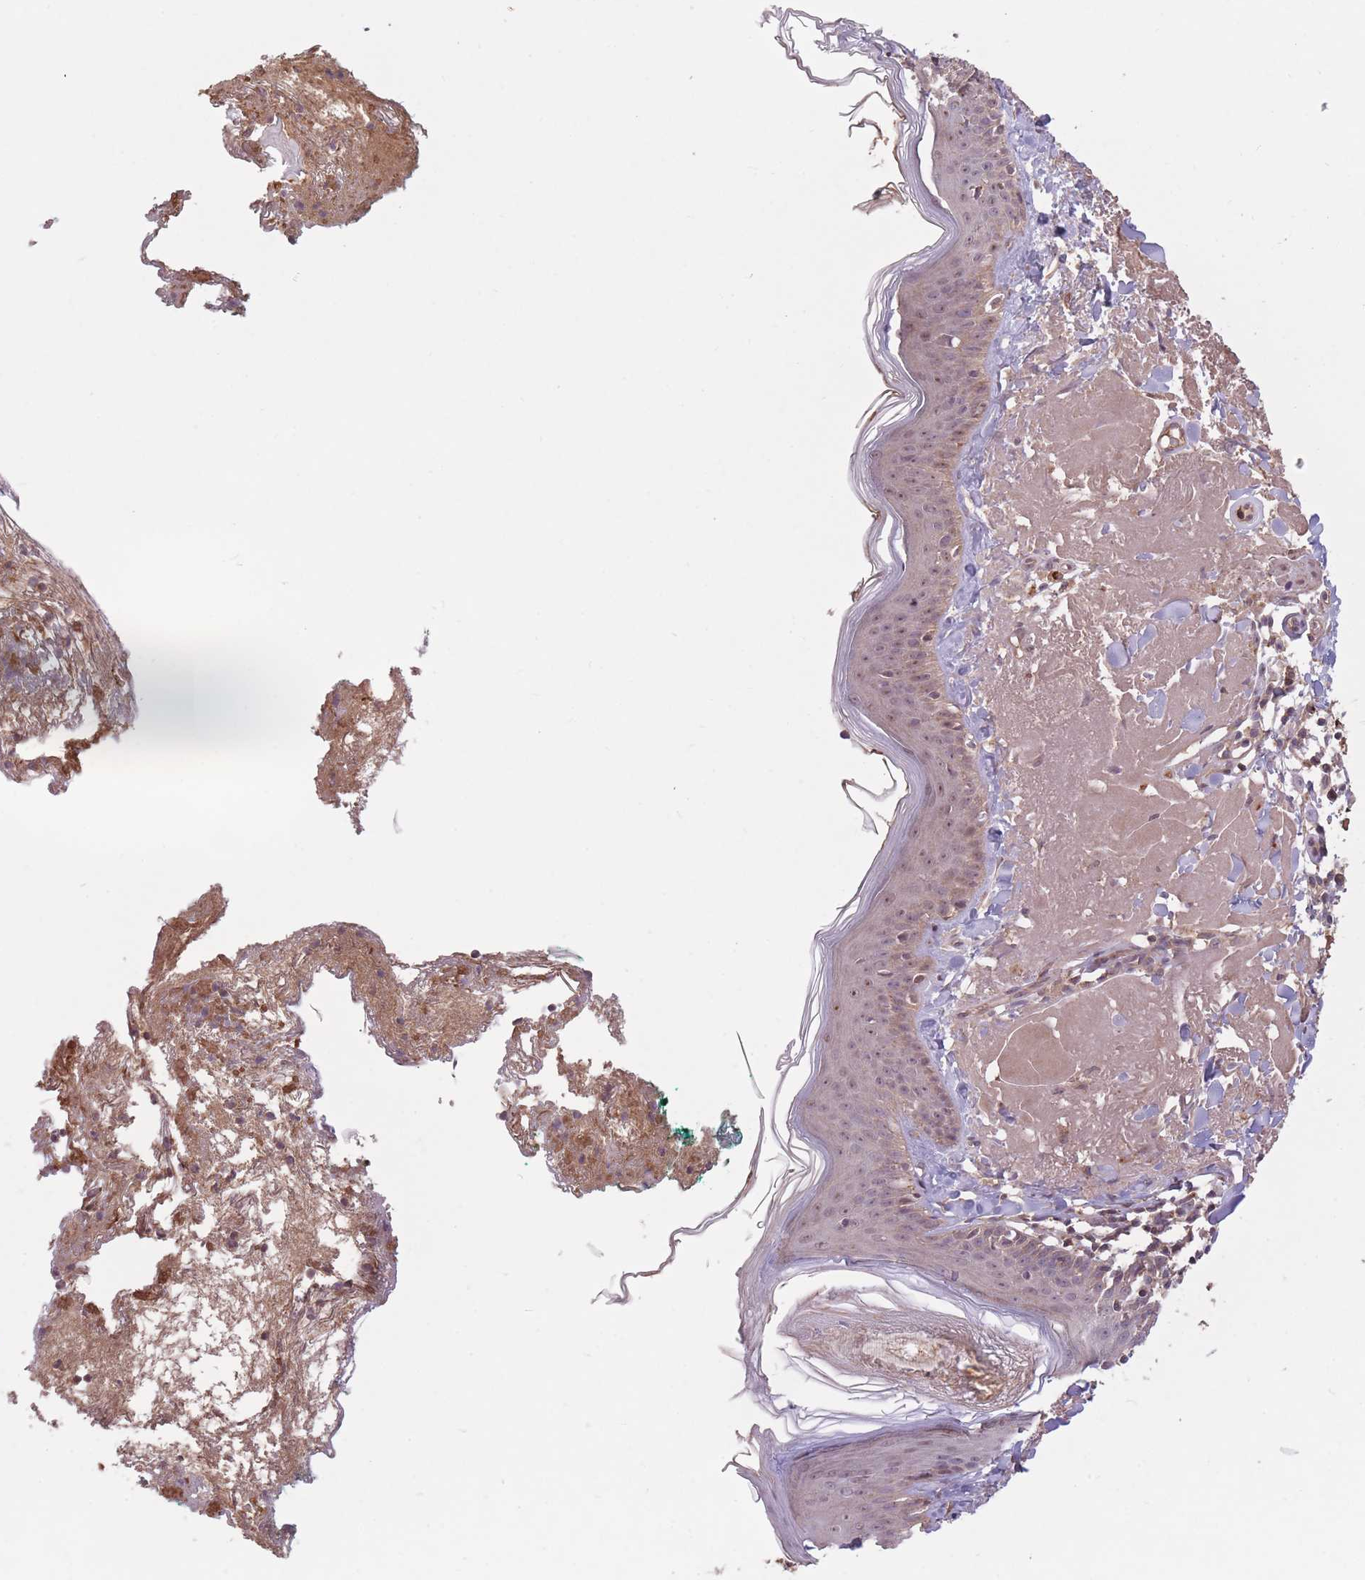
{"staining": {"intensity": "moderate", "quantity": ">75%", "location": "cytoplasmic/membranous"}, "tissue": "skin", "cell_type": "Fibroblasts", "image_type": "normal", "snomed": [{"axis": "morphology", "description": "Normal tissue, NOS"}, {"axis": "morphology", "description": "Malignant melanoma, NOS"}, {"axis": "topography", "description": "Skin"}], "caption": "A brown stain labels moderate cytoplasmic/membranous expression of a protein in fibroblasts of benign skin. The staining is performed using DAB (3,3'-diaminobenzidine) brown chromogen to label protein expression. The nuclei are counter-stained blue using hematoxylin.", "gene": "POLR3F", "patient": {"sex": "male", "age": 80}}